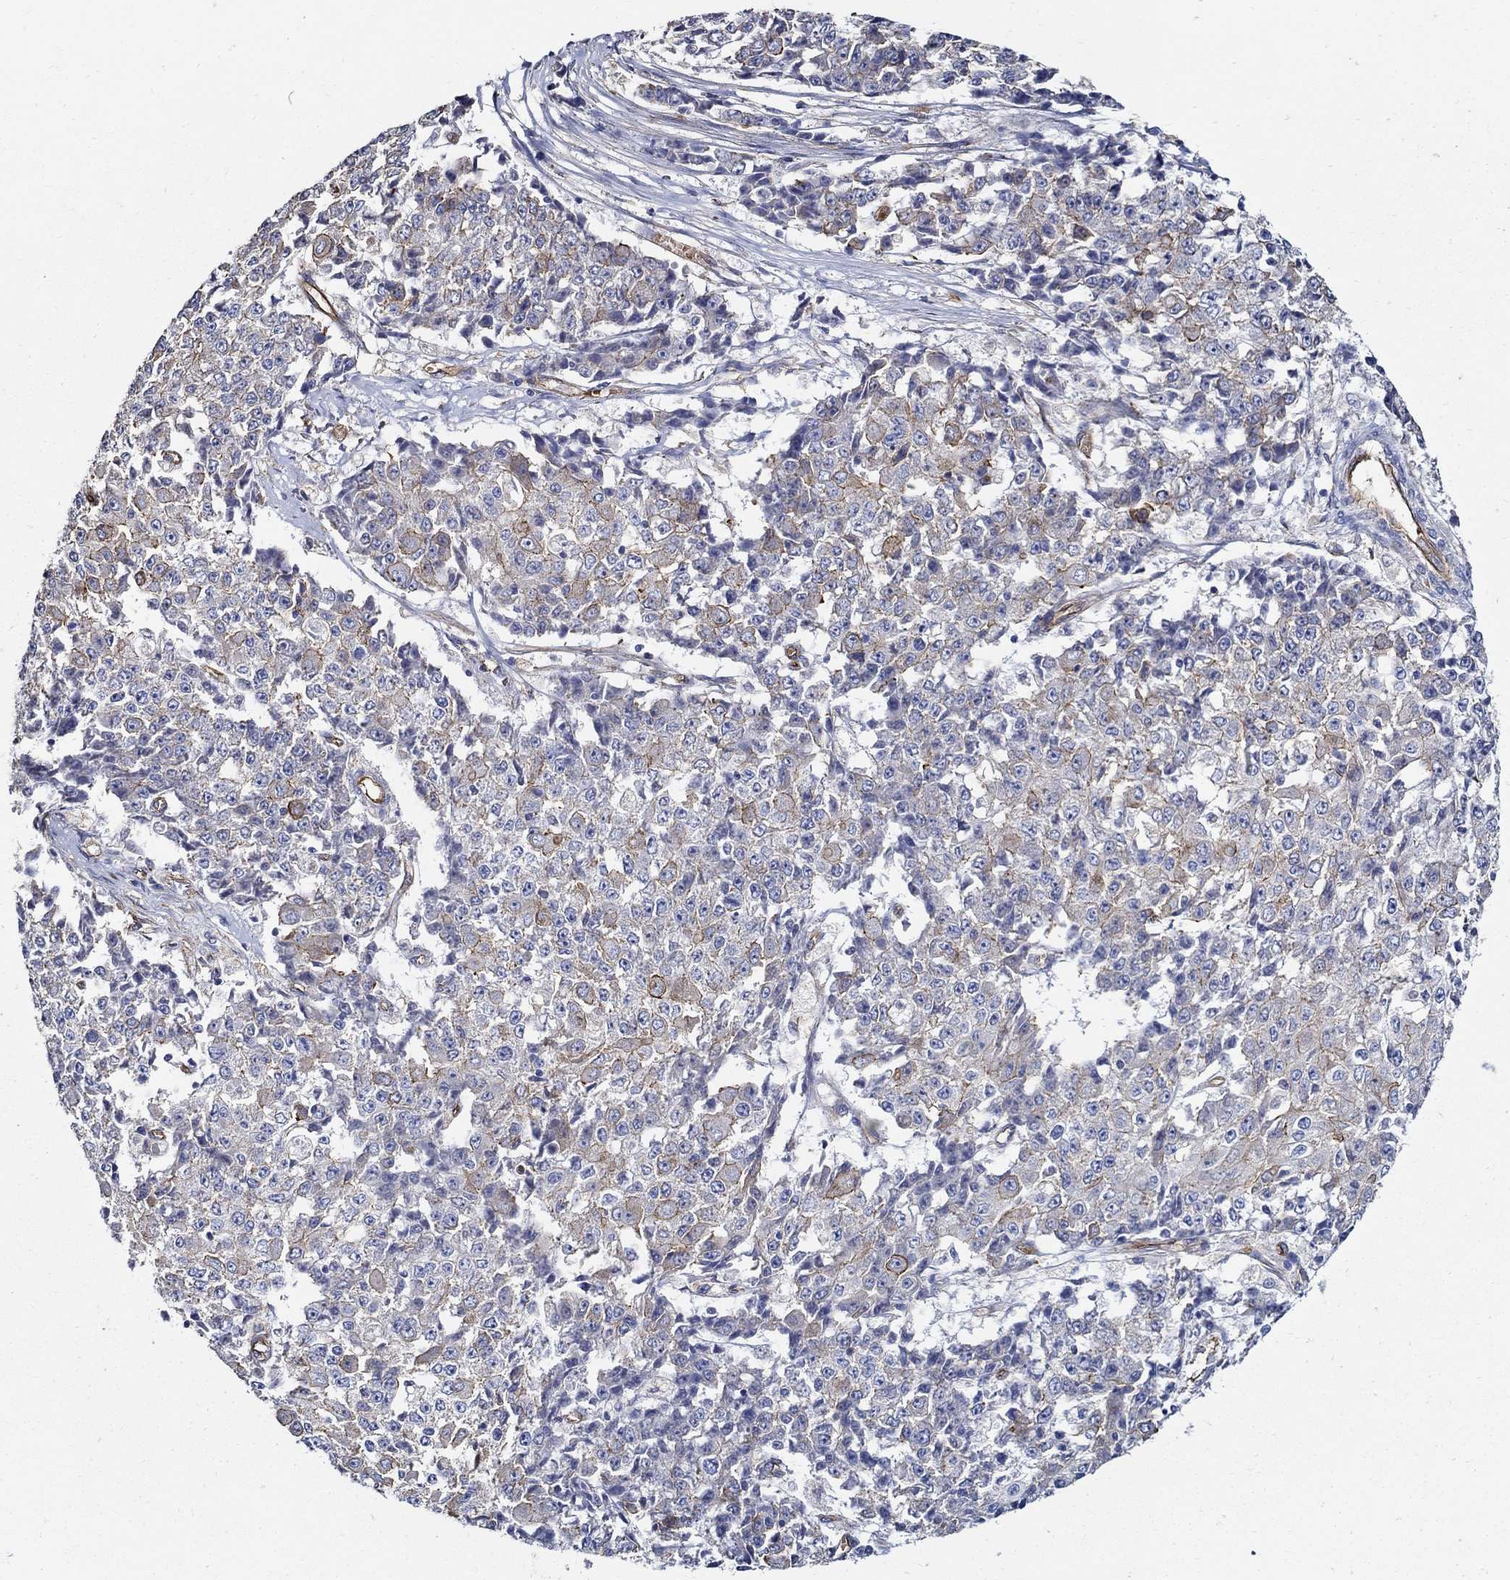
{"staining": {"intensity": "moderate", "quantity": "<25%", "location": "cytoplasmic/membranous"}, "tissue": "ovarian cancer", "cell_type": "Tumor cells", "image_type": "cancer", "snomed": [{"axis": "morphology", "description": "Carcinoma, endometroid"}, {"axis": "topography", "description": "Ovary"}], "caption": "Moderate cytoplasmic/membranous staining for a protein is appreciated in about <25% of tumor cells of ovarian cancer (endometroid carcinoma) using immunohistochemistry (IHC).", "gene": "APBB3", "patient": {"sex": "female", "age": 42}}